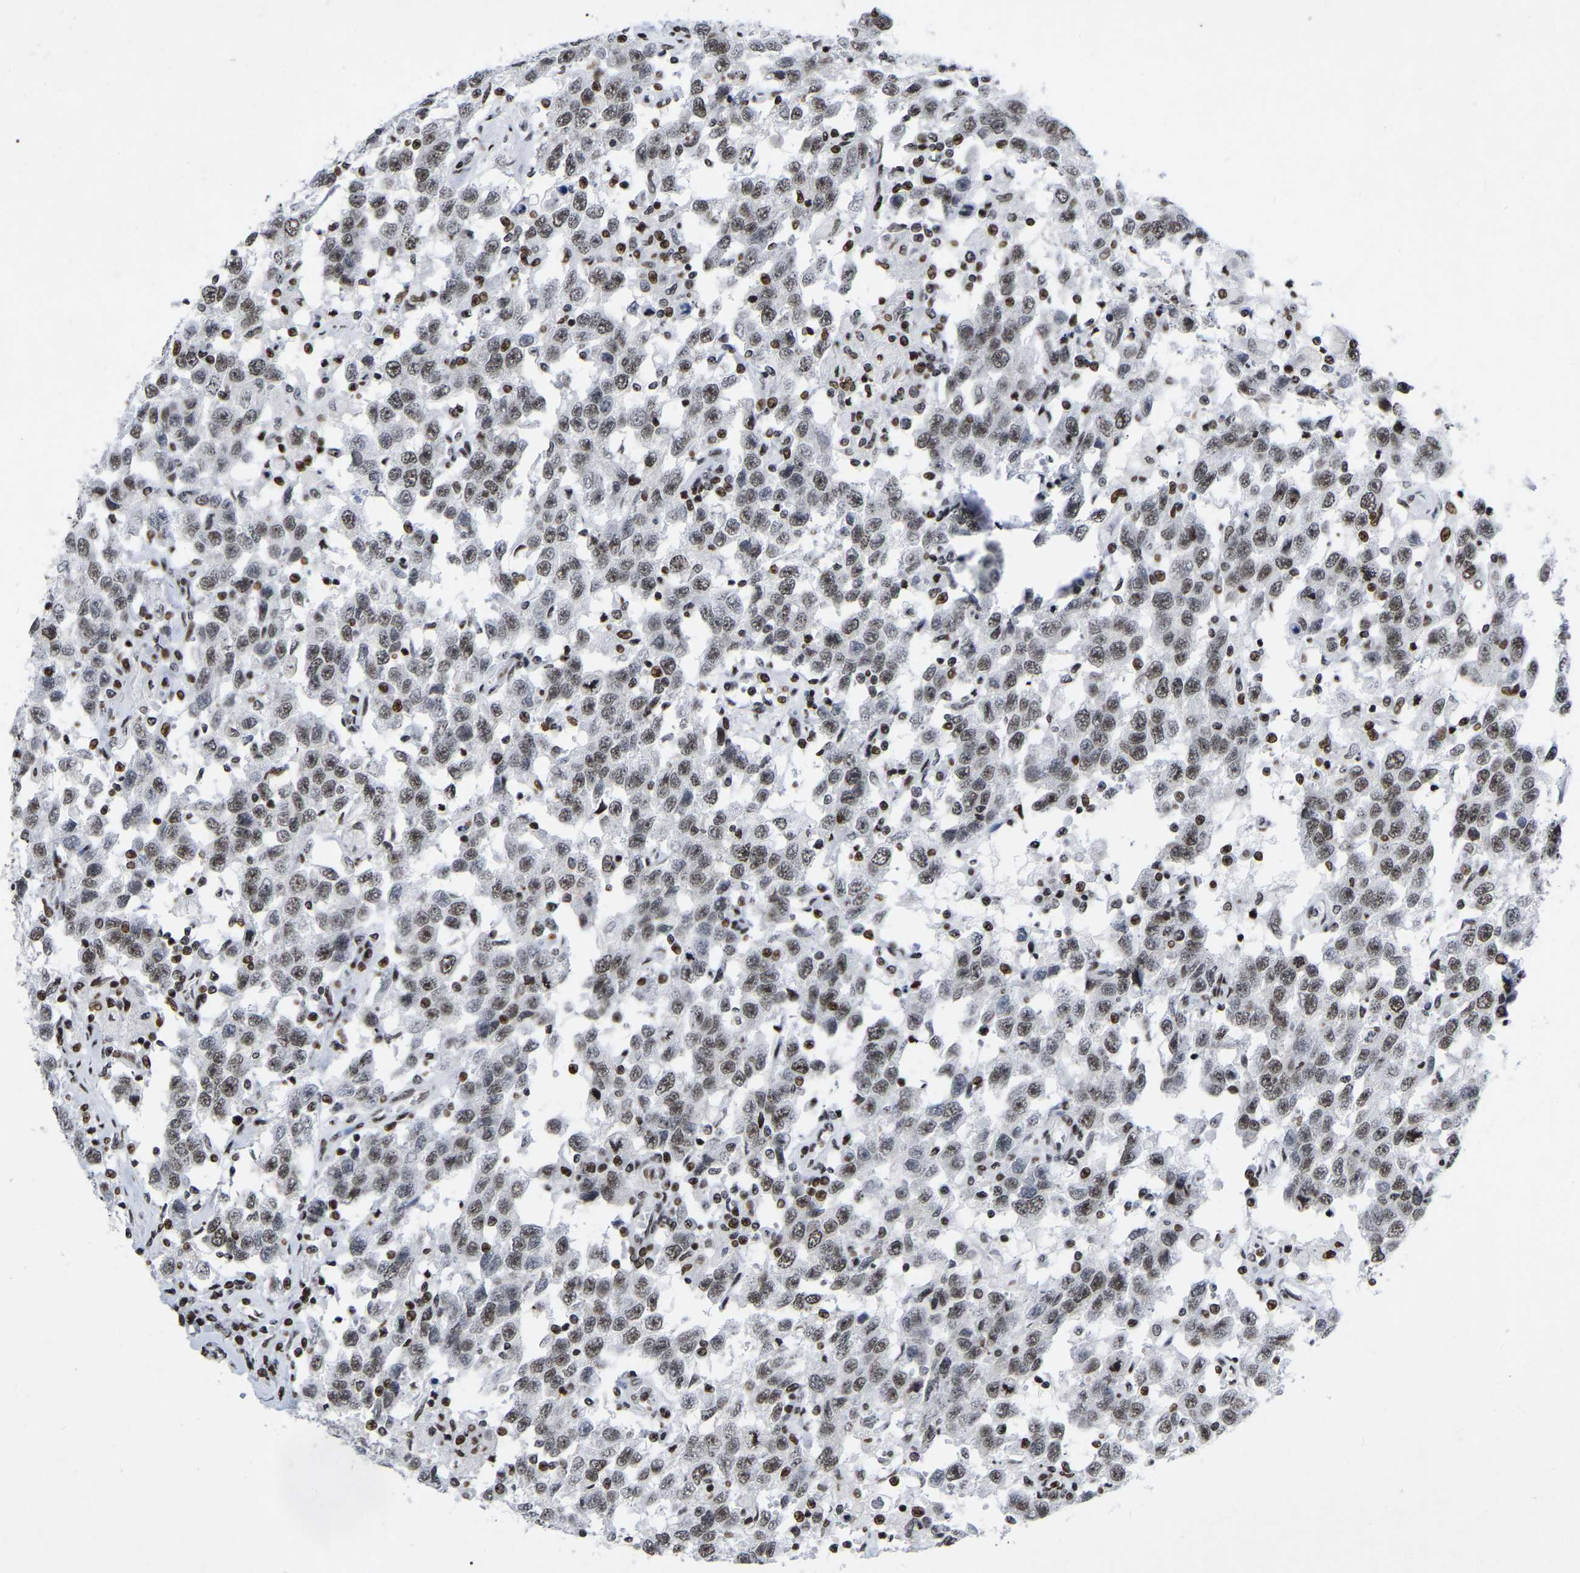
{"staining": {"intensity": "weak", "quantity": "25%-75%", "location": "nuclear"}, "tissue": "testis cancer", "cell_type": "Tumor cells", "image_type": "cancer", "snomed": [{"axis": "morphology", "description": "Seminoma, NOS"}, {"axis": "topography", "description": "Testis"}], "caption": "Human testis cancer (seminoma) stained with a protein marker exhibits weak staining in tumor cells.", "gene": "PRCC", "patient": {"sex": "male", "age": 41}}